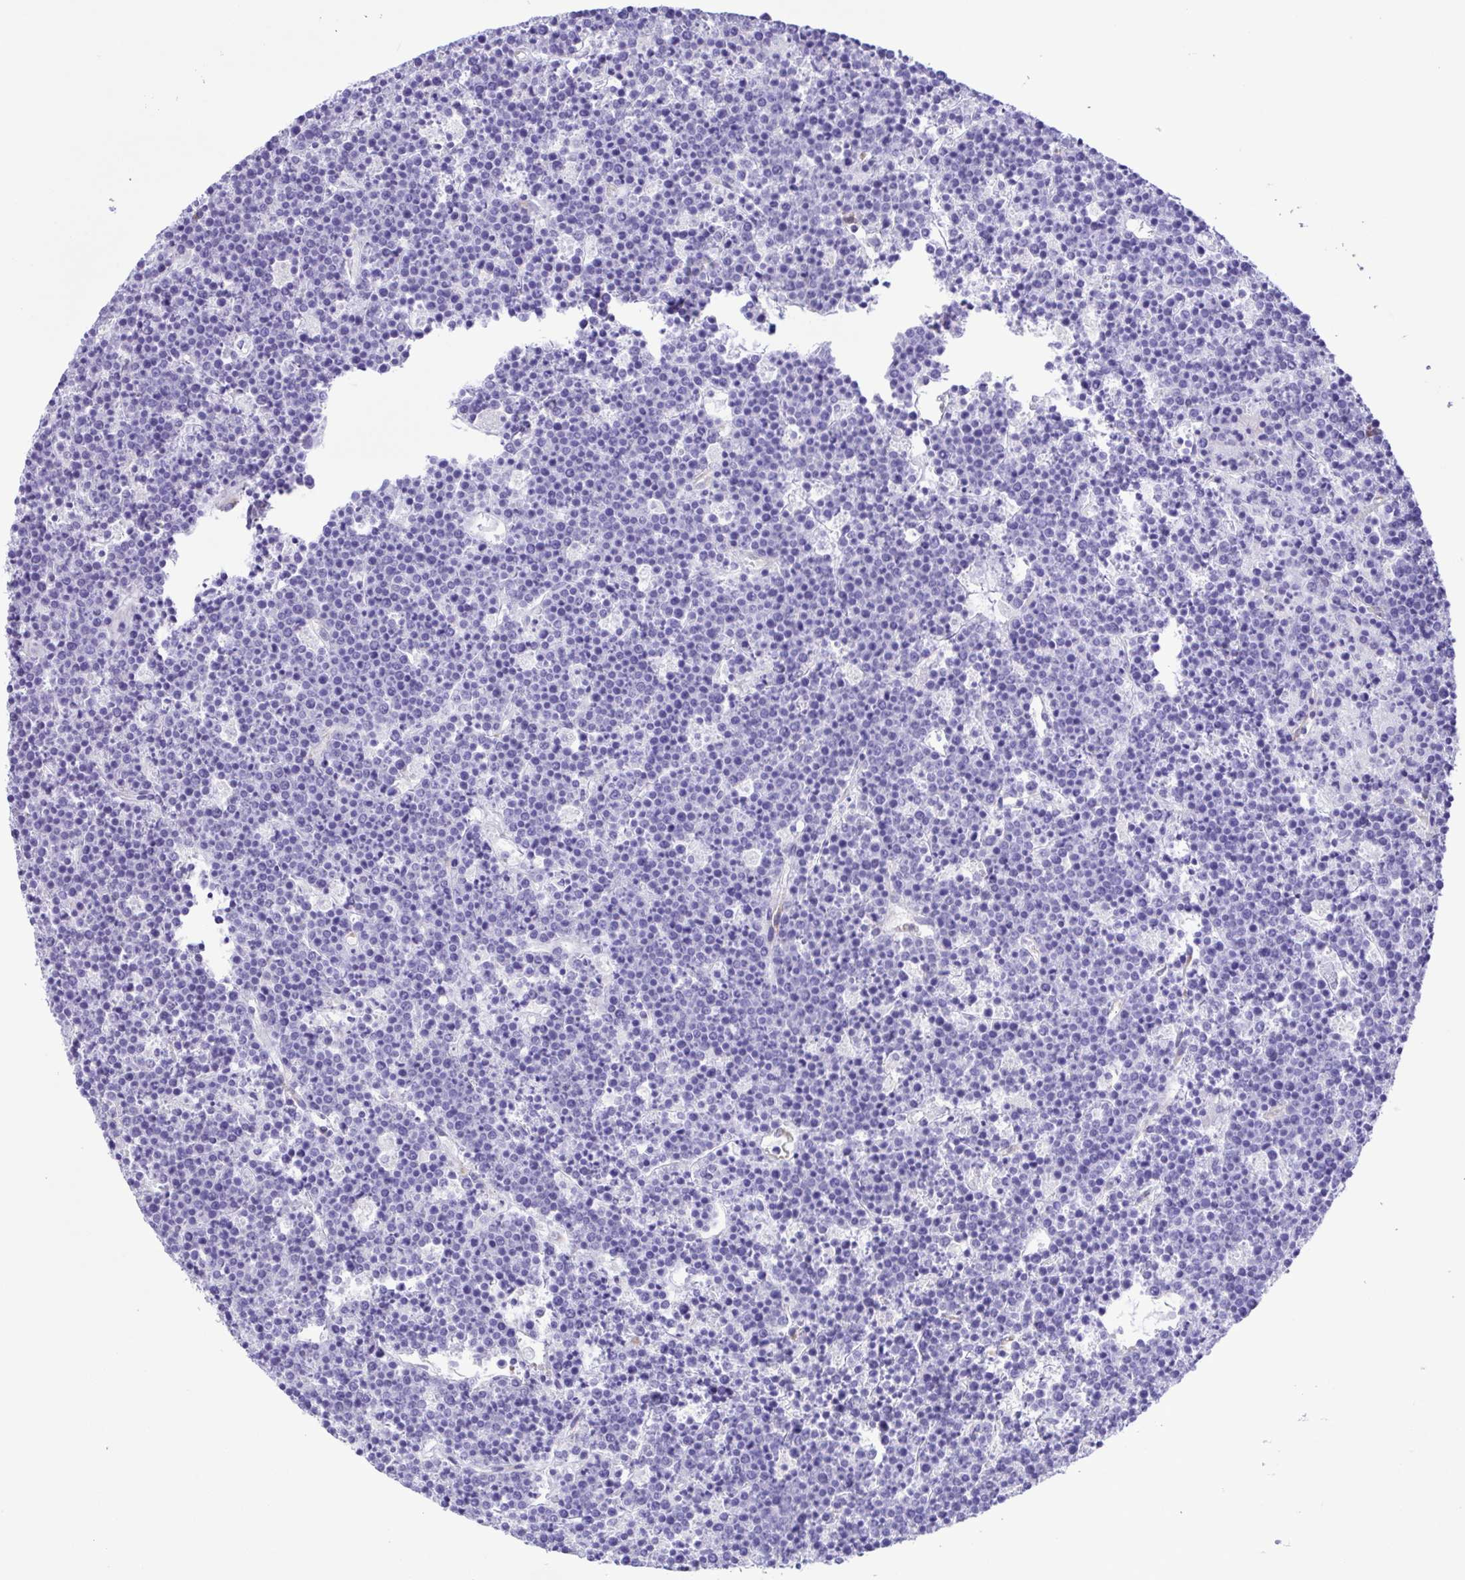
{"staining": {"intensity": "negative", "quantity": "none", "location": "none"}, "tissue": "lymphoma", "cell_type": "Tumor cells", "image_type": "cancer", "snomed": [{"axis": "morphology", "description": "Malignant lymphoma, non-Hodgkin's type, High grade"}, {"axis": "topography", "description": "Ovary"}], "caption": "Human lymphoma stained for a protein using immunohistochemistry (IHC) displays no positivity in tumor cells.", "gene": "FLT1", "patient": {"sex": "female", "age": 56}}